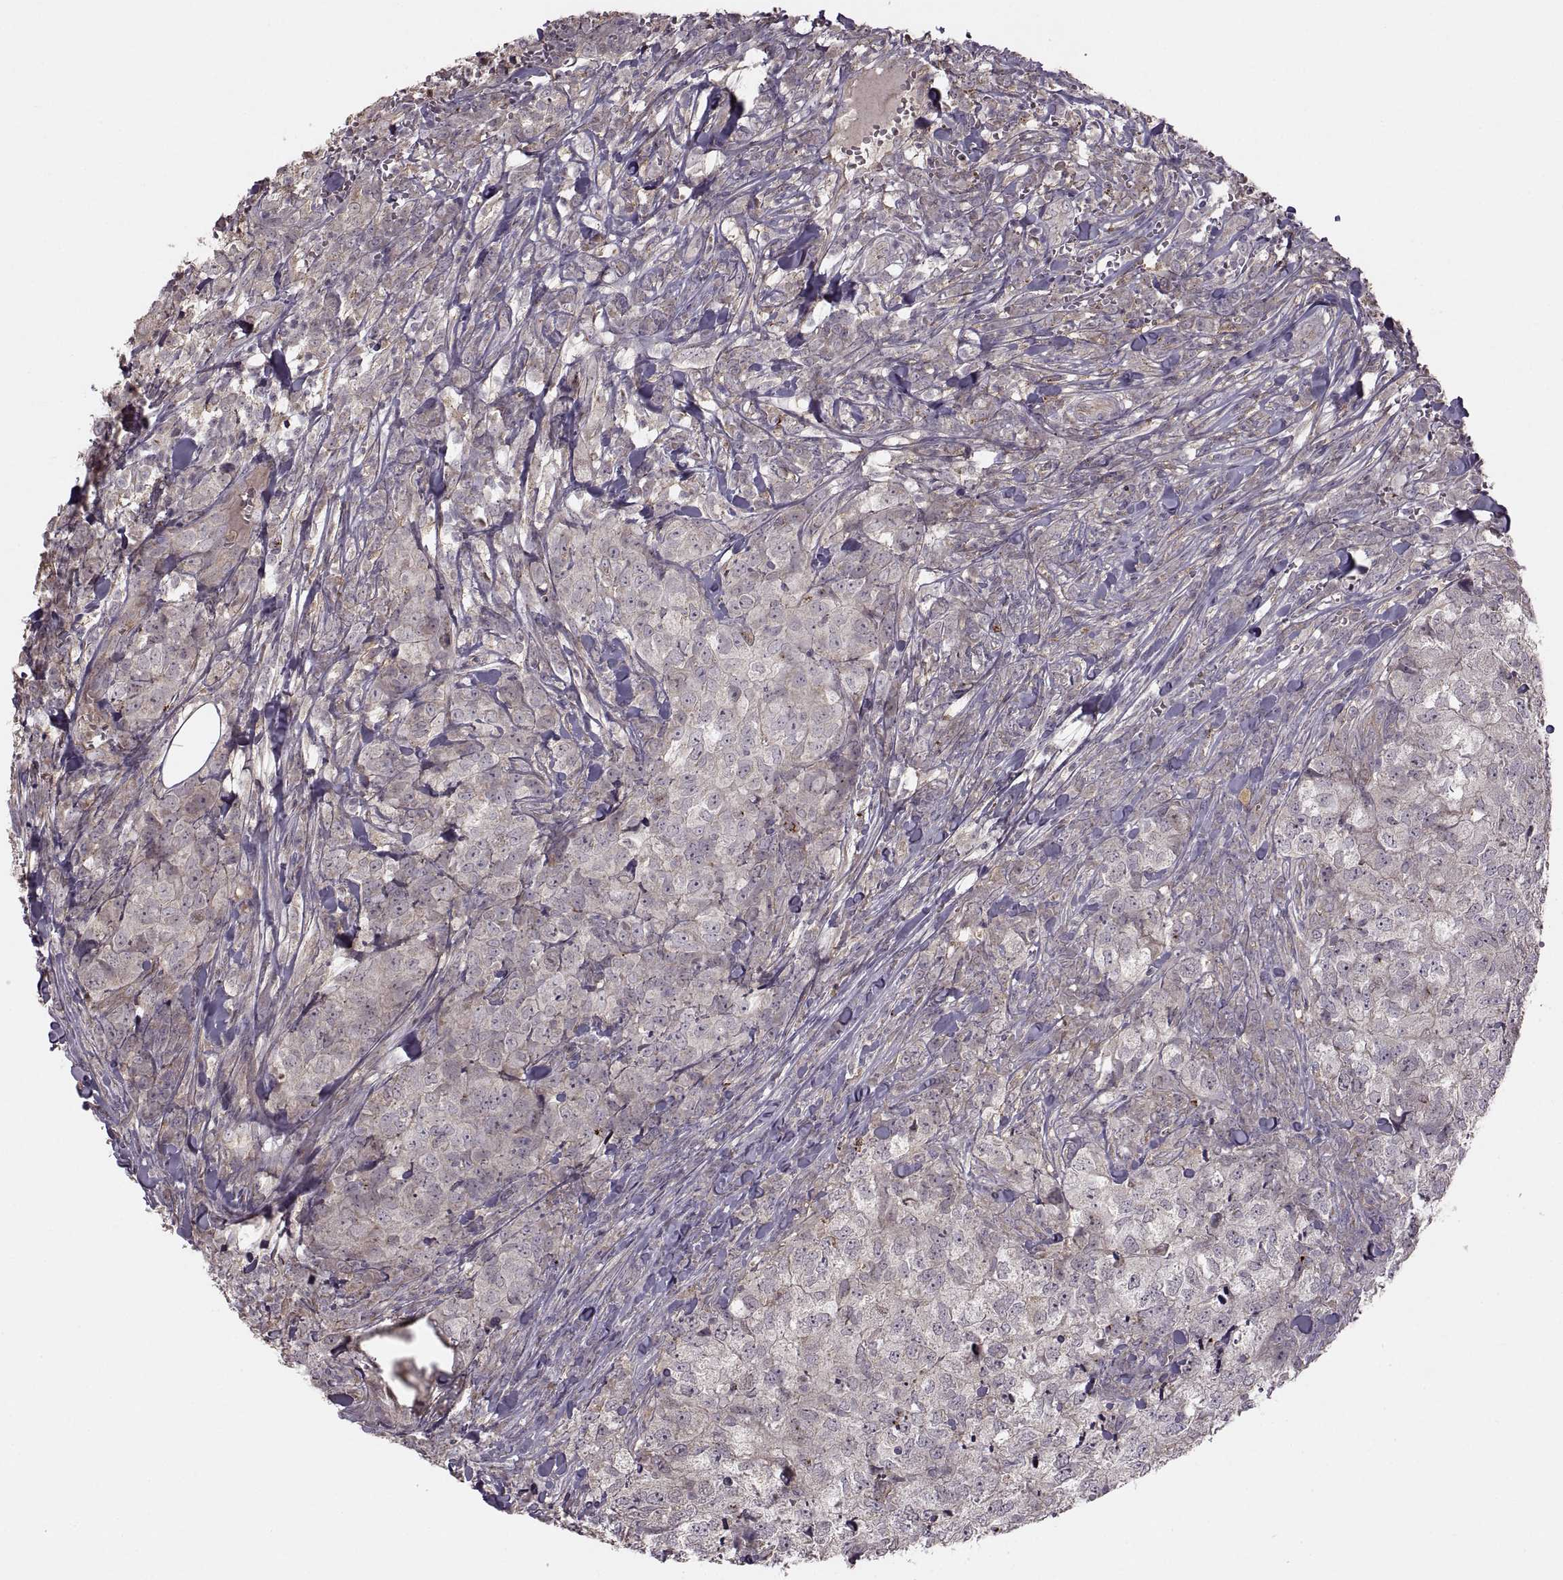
{"staining": {"intensity": "negative", "quantity": "none", "location": "none"}, "tissue": "breast cancer", "cell_type": "Tumor cells", "image_type": "cancer", "snomed": [{"axis": "morphology", "description": "Duct carcinoma"}, {"axis": "topography", "description": "Breast"}], "caption": "High power microscopy image of an IHC photomicrograph of breast cancer, revealing no significant staining in tumor cells.", "gene": "PIERCE1", "patient": {"sex": "female", "age": 30}}